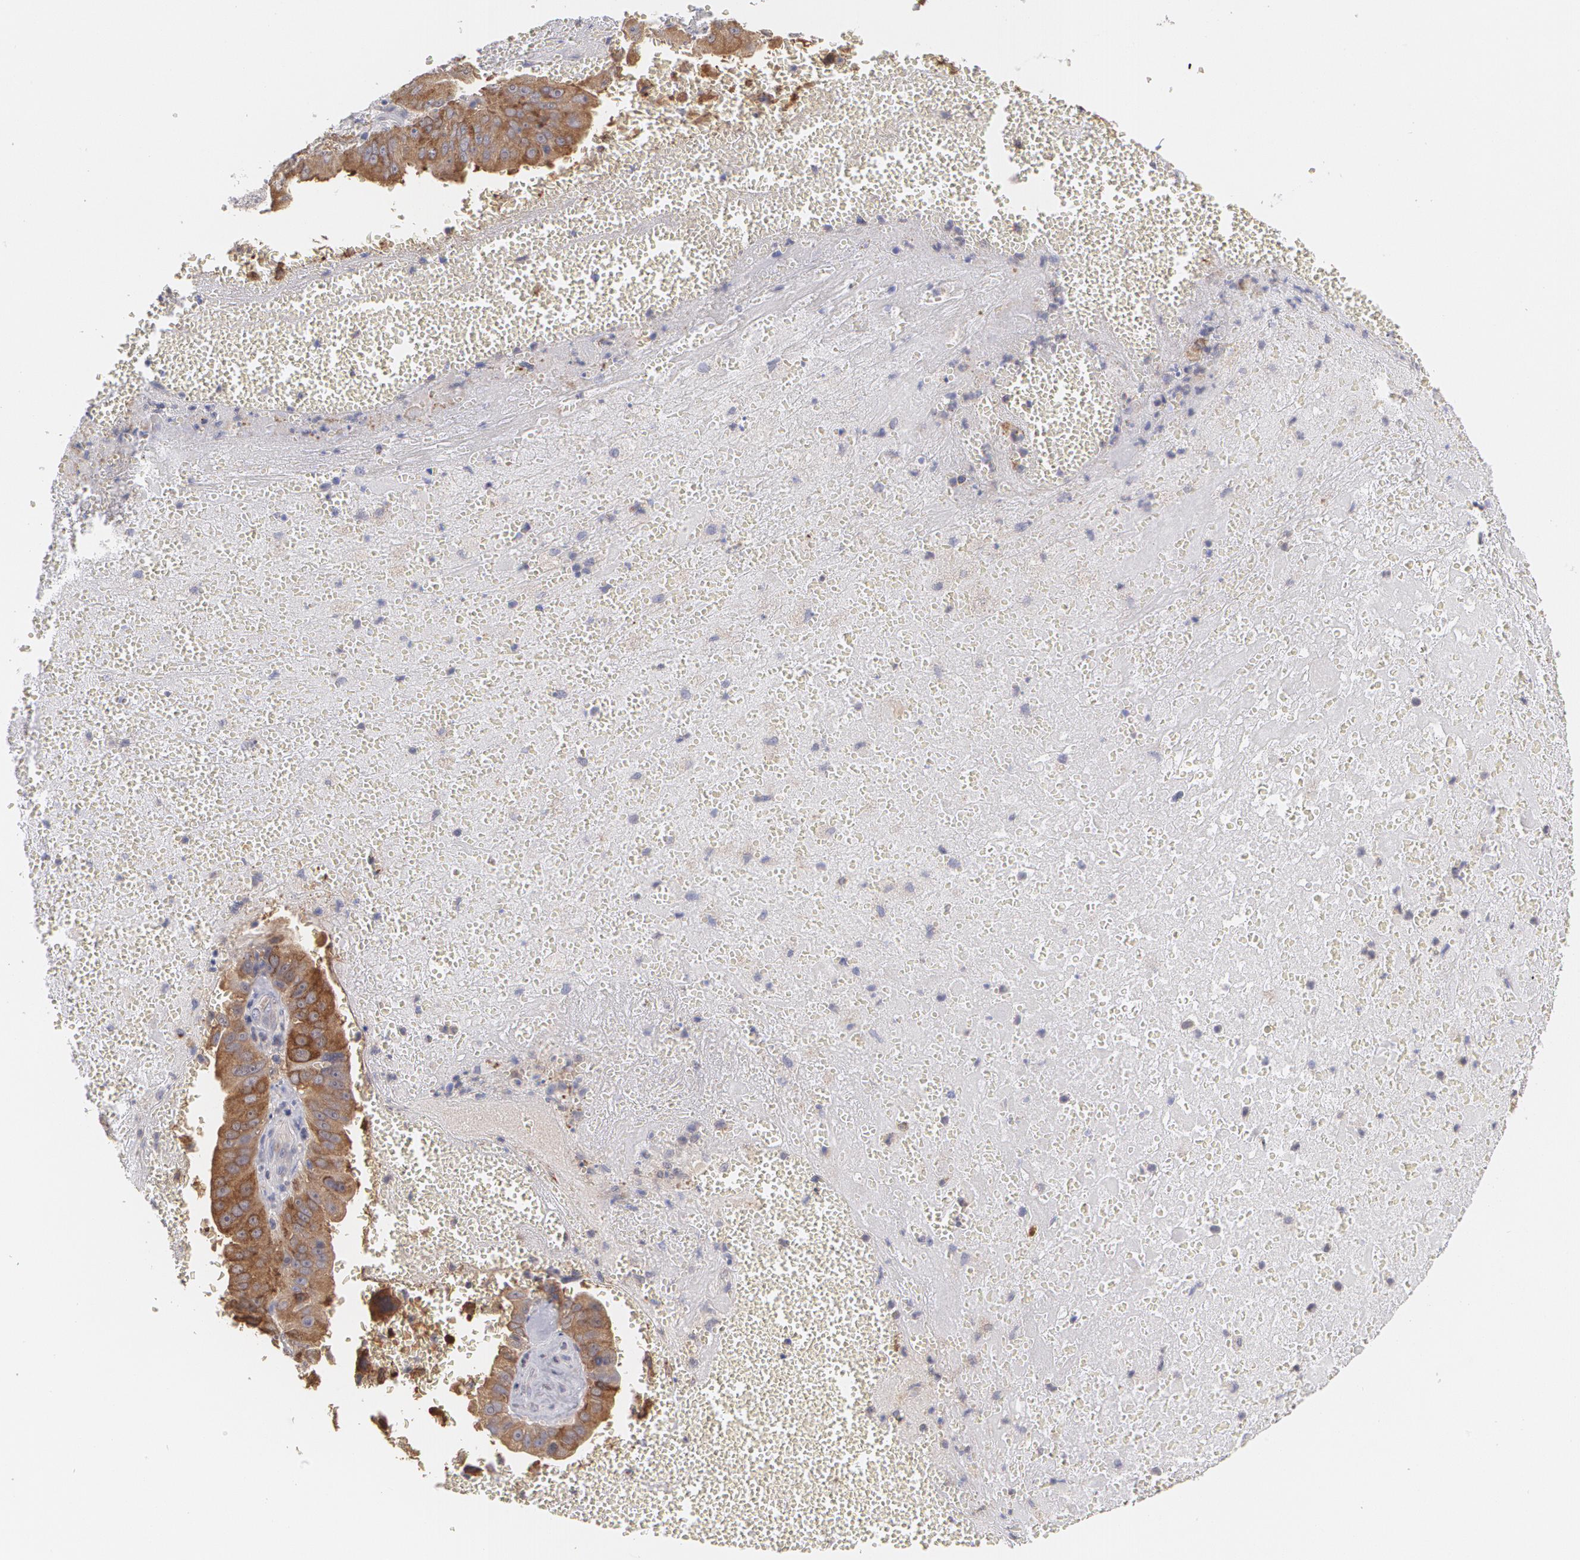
{"staining": {"intensity": "strong", "quantity": ">75%", "location": "cytoplasmic/membranous"}, "tissue": "liver cancer", "cell_type": "Tumor cells", "image_type": "cancer", "snomed": [{"axis": "morphology", "description": "Cholangiocarcinoma"}, {"axis": "topography", "description": "Liver"}], "caption": "Immunohistochemistry micrograph of human liver cholangiocarcinoma stained for a protein (brown), which reveals high levels of strong cytoplasmic/membranous positivity in approximately >75% of tumor cells.", "gene": "MTHFD1", "patient": {"sex": "female", "age": 79}}